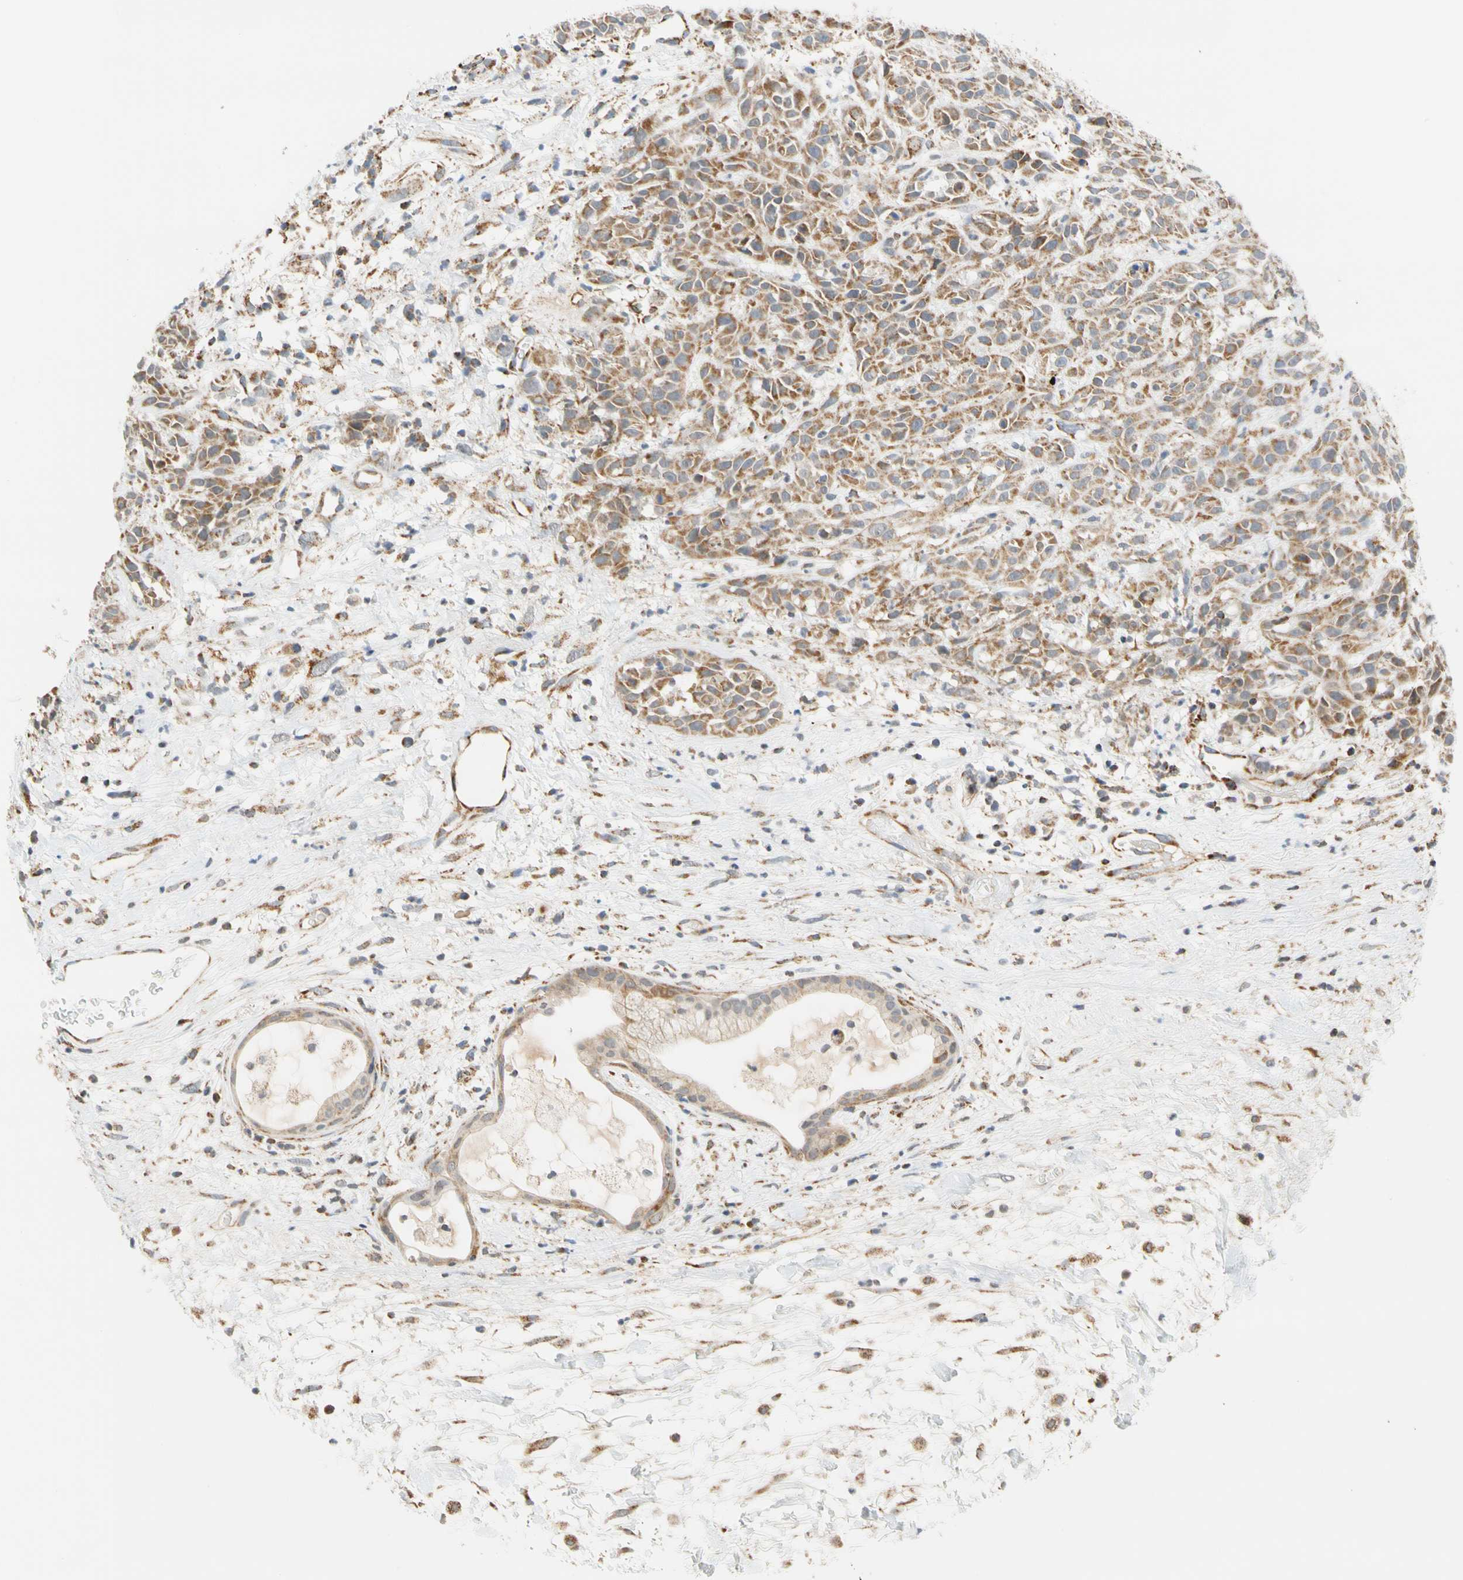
{"staining": {"intensity": "moderate", "quantity": ">75%", "location": "cytoplasmic/membranous"}, "tissue": "head and neck cancer", "cell_type": "Tumor cells", "image_type": "cancer", "snomed": [{"axis": "morphology", "description": "Normal tissue, NOS"}, {"axis": "morphology", "description": "Squamous cell carcinoma, NOS"}, {"axis": "topography", "description": "Cartilage tissue"}, {"axis": "topography", "description": "Head-Neck"}], "caption": "A brown stain shows moderate cytoplasmic/membranous positivity of a protein in head and neck cancer tumor cells.", "gene": "SFXN3", "patient": {"sex": "male", "age": 62}}